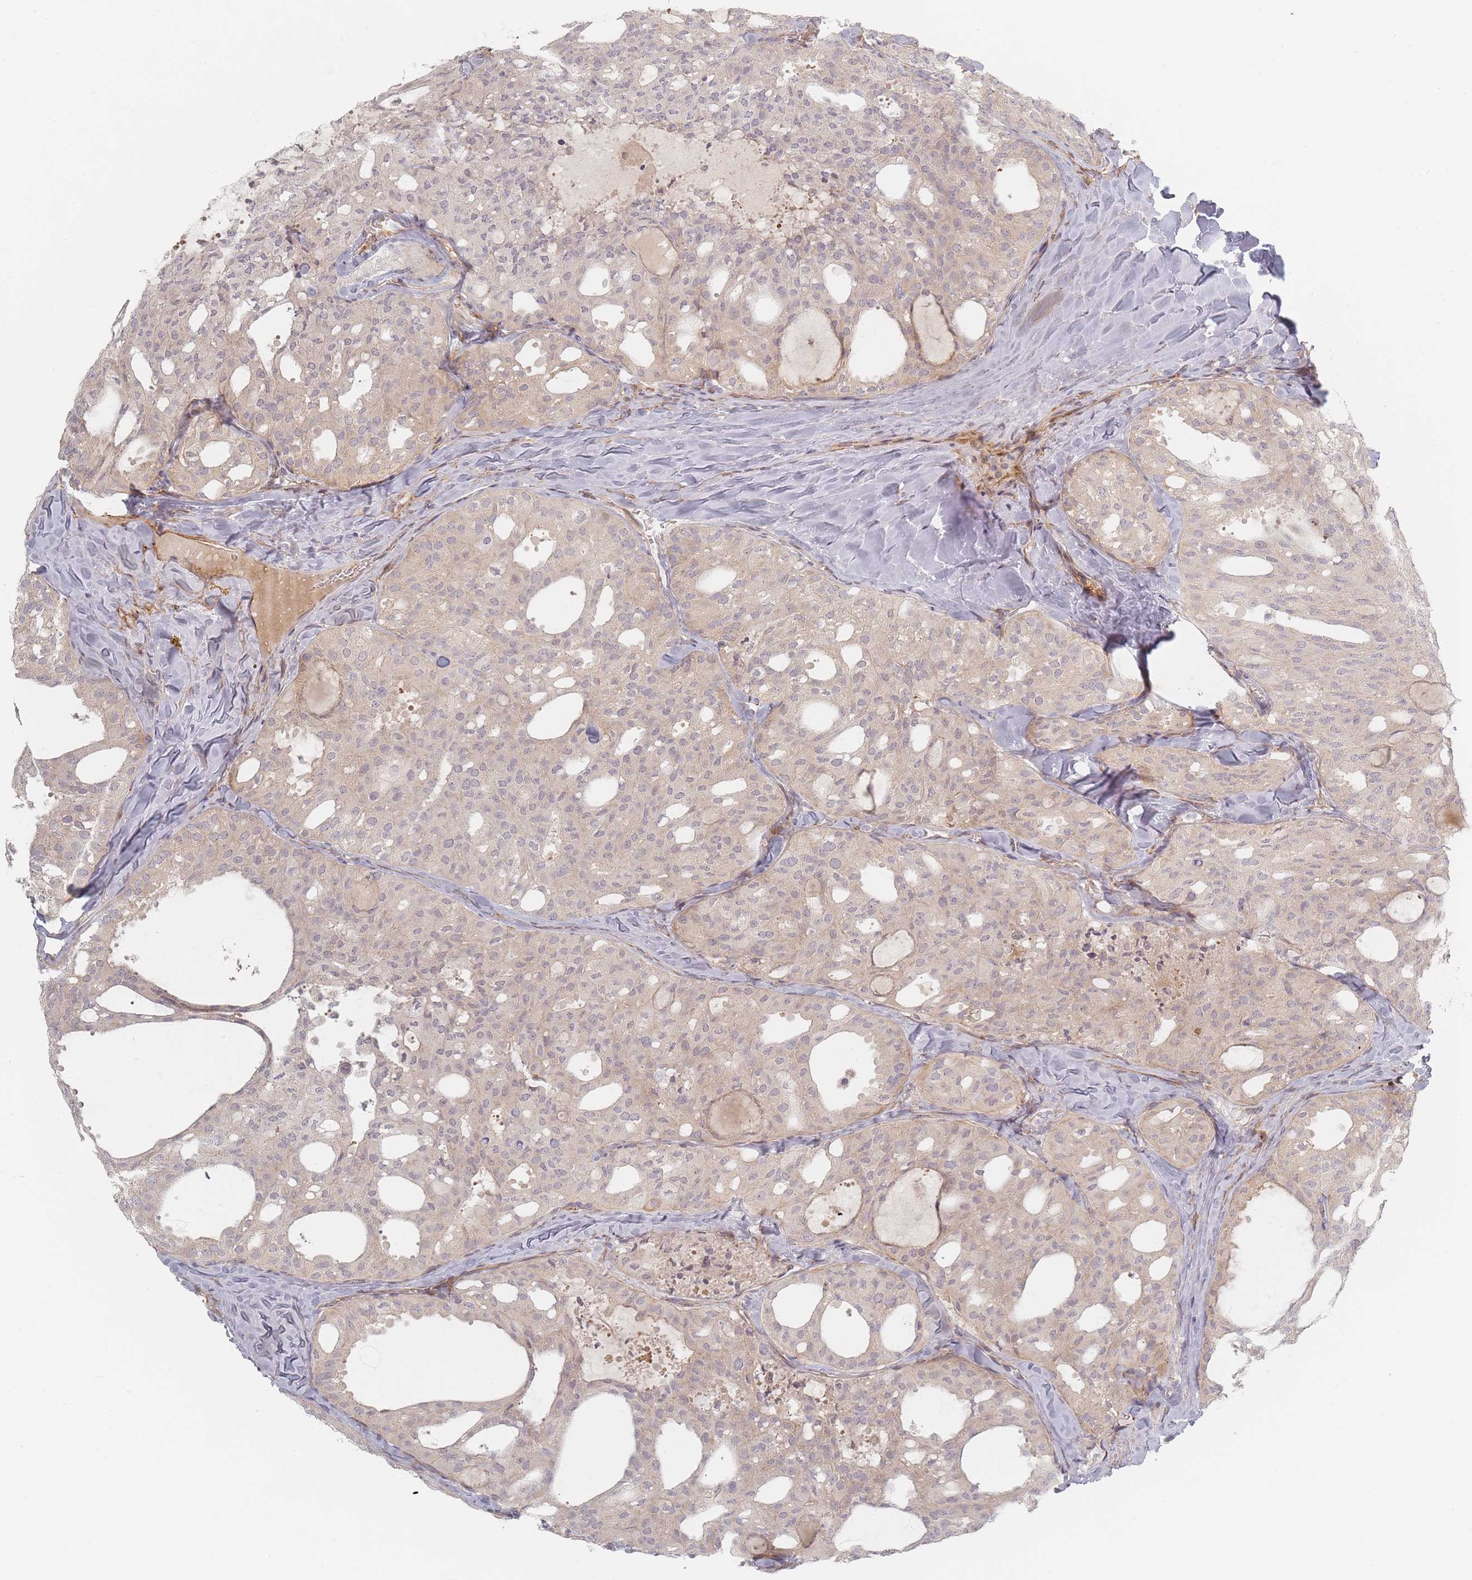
{"staining": {"intensity": "weak", "quantity": ">75%", "location": "cytoplasmic/membranous"}, "tissue": "thyroid cancer", "cell_type": "Tumor cells", "image_type": "cancer", "snomed": [{"axis": "morphology", "description": "Follicular adenoma carcinoma, NOS"}, {"axis": "topography", "description": "Thyroid gland"}], "caption": "Immunohistochemistry (IHC) of human thyroid cancer (follicular adenoma carcinoma) shows low levels of weak cytoplasmic/membranous expression in about >75% of tumor cells.", "gene": "ZKSCAN7", "patient": {"sex": "male", "age": 75}}